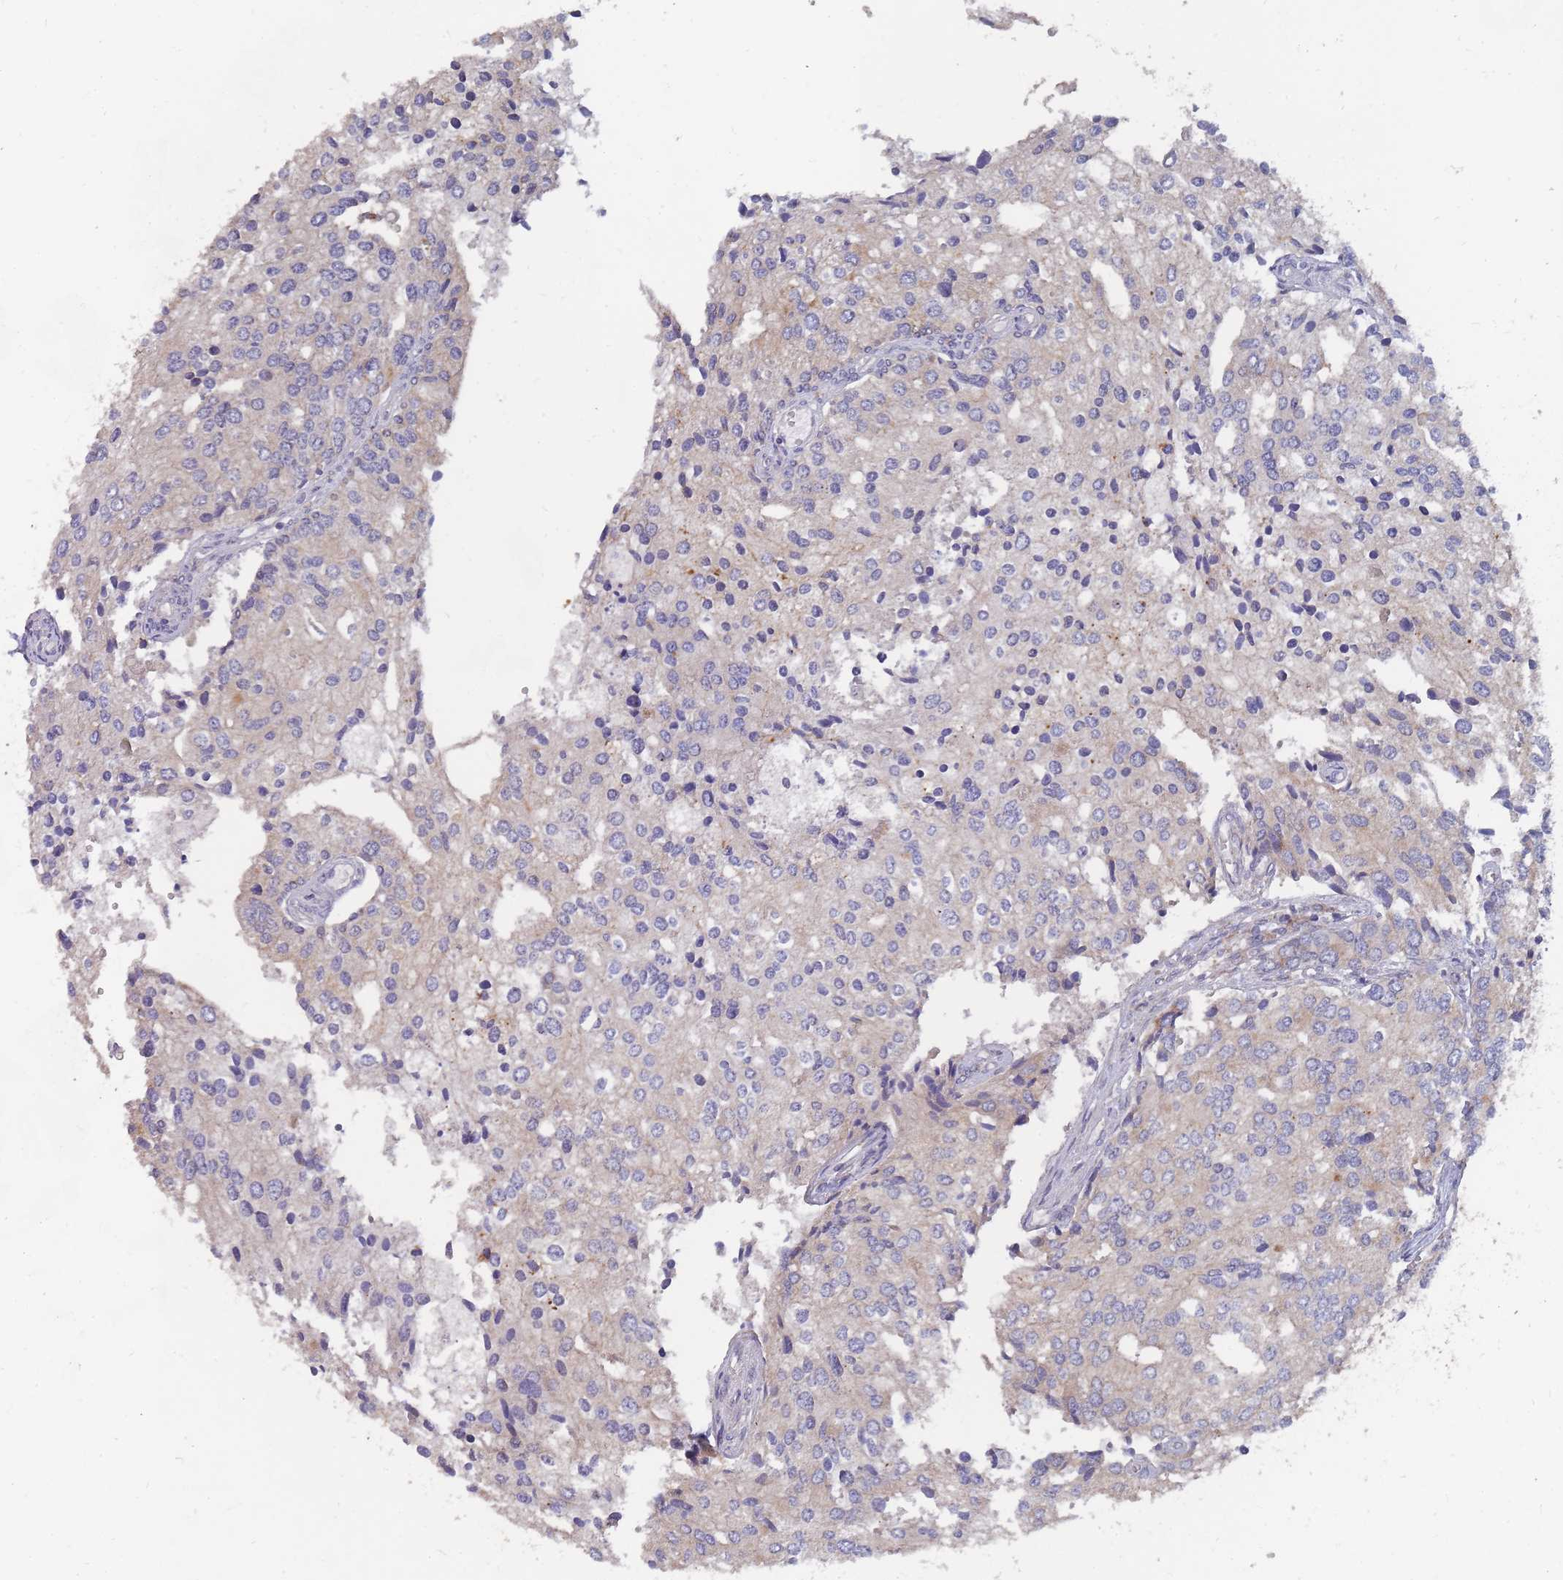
{"staining": {"intensity": "moderate", "quantity": "25%-75%", "location": "cytoplasmic/membranous"}, "tissue": "prostate cancer", "cell_type": "Tumor cells", "image_type": "cancer", "snomed": [{"axis": "morphology", "description": "Adenocarcinoma, High grade"}, {"axis": "topography", "description": "Prostate"}], "caption": "Adenocarcinoma (high-grade) (prostate) stained with a brown dye shows moderate cytoplasmic/membranous positive staining in approximately 25%-75% of tumor cells.", "gene": "SLC35F5", "patient": {"sex": "male", "age": 62}}